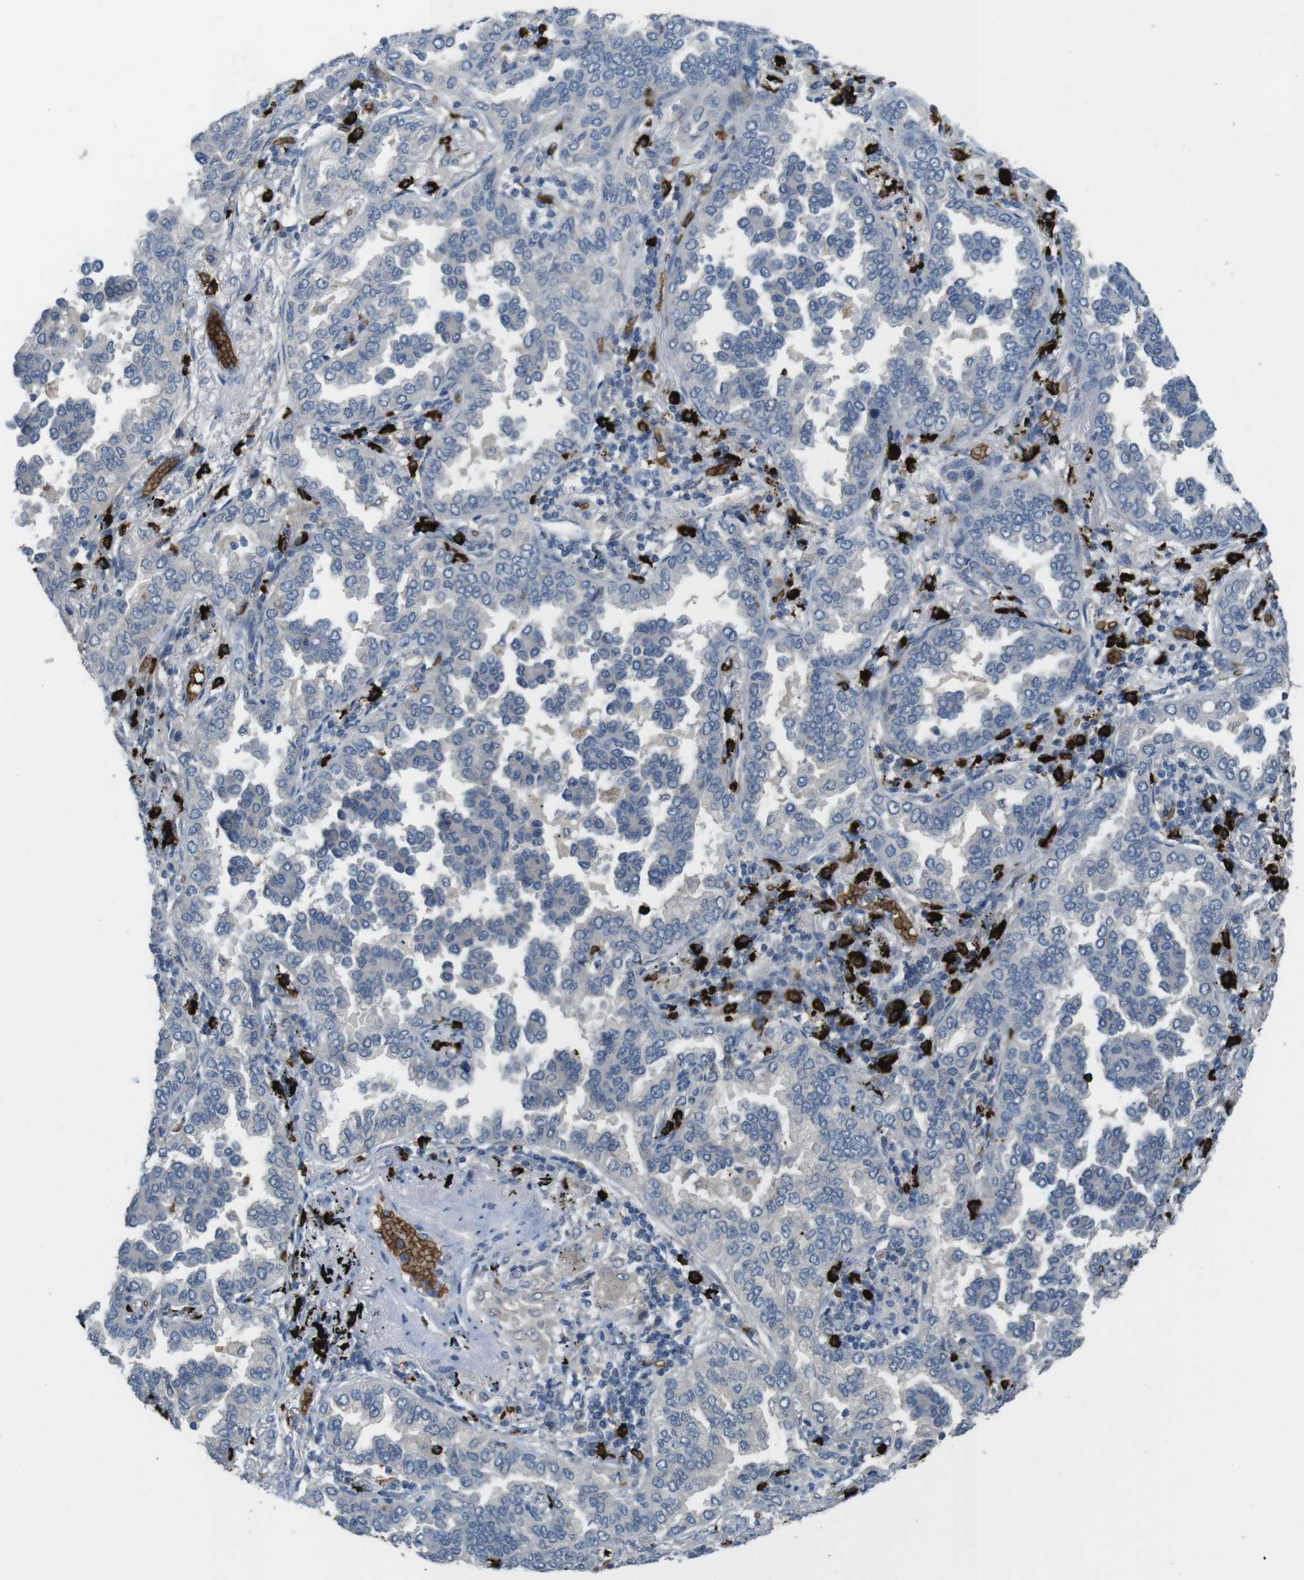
{"staining": {"intensity": "negative", "quantity": "none", "location": "none"}, "tissue": "lung cancer", "cell_type": "Tumor cells", "image_type": "cancer", "snomed": [{"axis": "morphology", "description": "Normal tissue, NOS"}, {"axis": "morphology", "description": "Adenocarcinoma, NOS"}, {"axis": "topography", "description": "Lung"}], "caption": "Protein analysis of lung cancer demonstrates no significant expression in tumor cells.", "gene": "GYPA", "patient": {"sex": "male", "age": 59}}